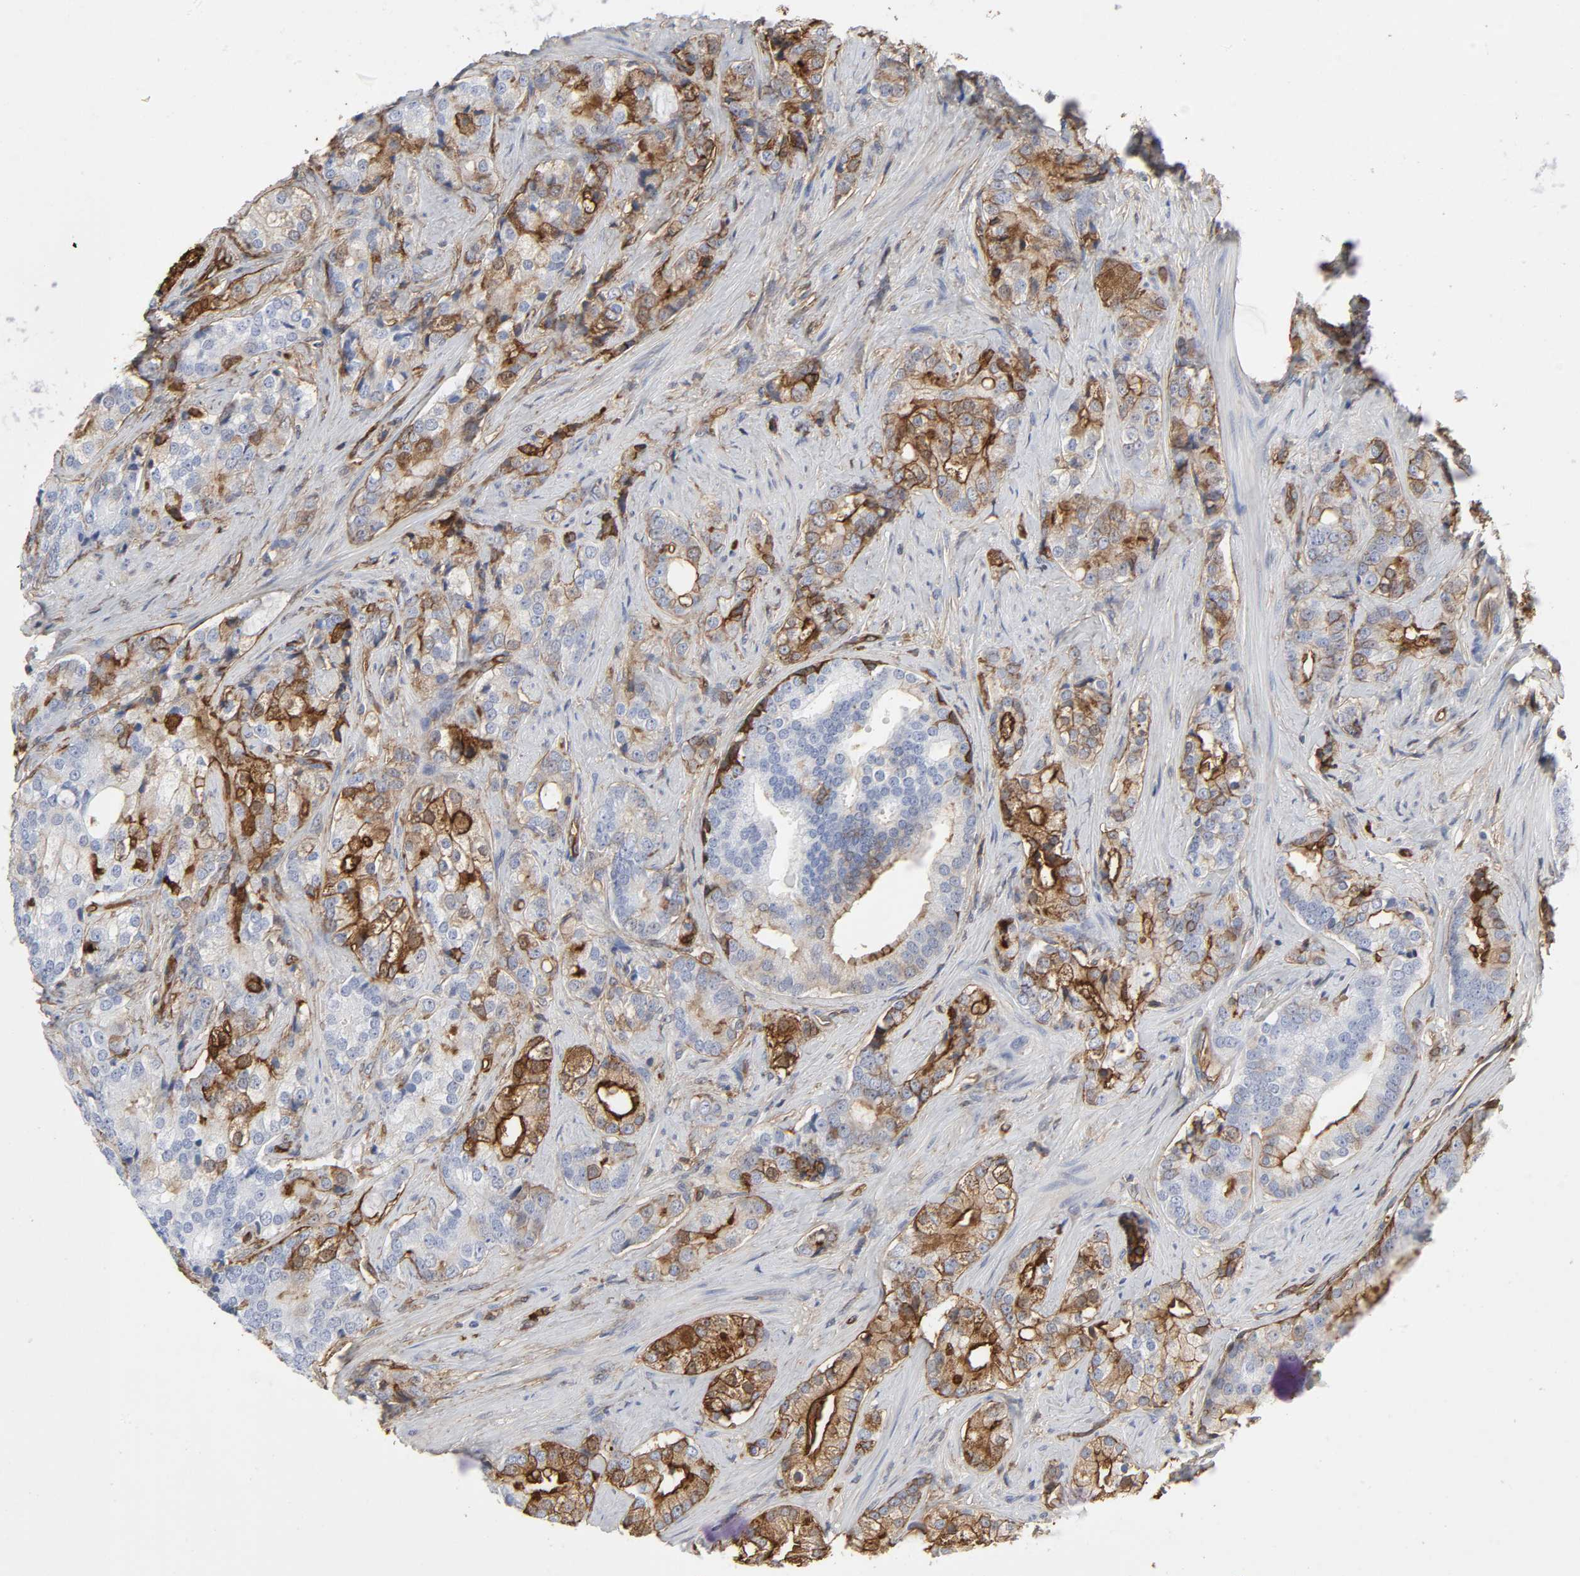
{"staining": {"intensity": "moderate", "quantity": "<25%", "location": "cytoplasmic/membranous"}, "tissue": "prostate cancer", "cell_type": "Tumor cells", "image_type": "cancer", "snomed": [{"axis": "morphology", "description": "Adenocarcinoma, Low grade"}, {"axis": "topography", "description": "Prostate"}], "caption": "Immunohistochemical staining of prostate low-grade adenocarcinoma exhibits low levels of moderate cytoplasmic/membranous positivity in about <25% of tumor cells.", "gene": "ANXA2", "patient": {"sex": "male", "age": 58}}